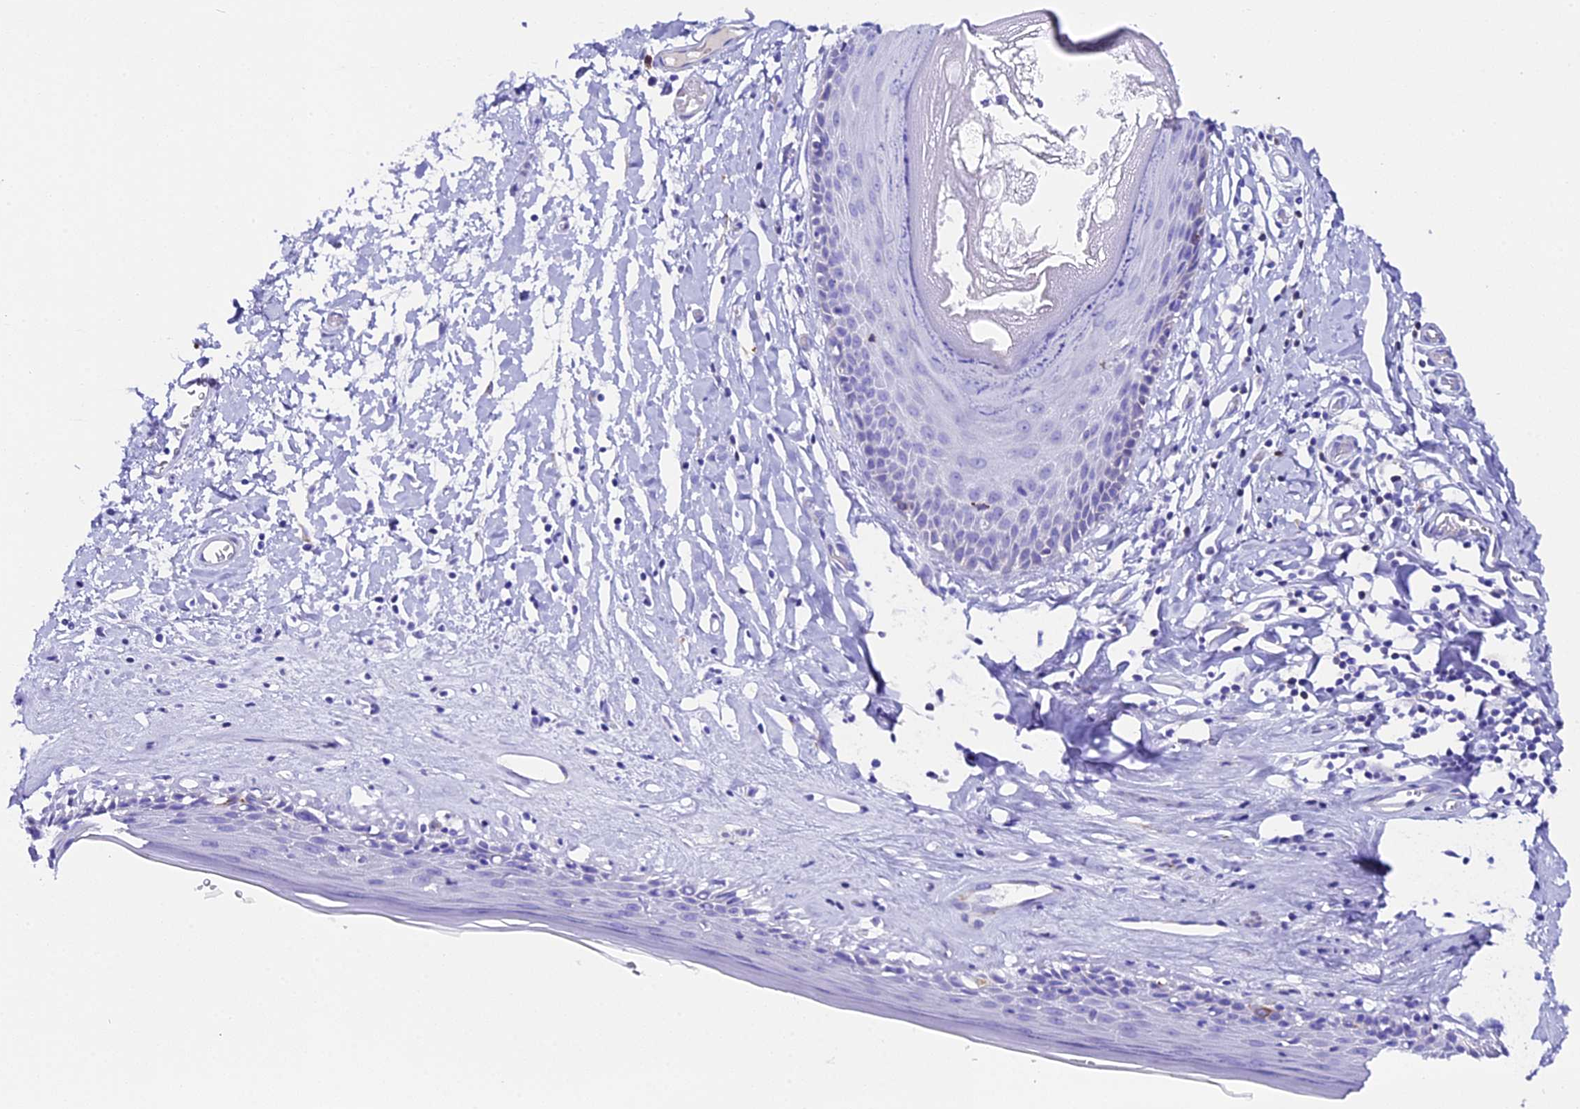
{"staining": {"intensity": "negative", "quantity": "none", "location": "none"}, "tissue": "skin", "cell_type": "Epidermal cells", "image_type": "normal", "snomed": [{"axis": "morphology", "description": "Normal tissue, NOS"}, {"axis": "topography", "description": "Adipose tissue"}, {"axis": "topography", "description": "Vascular tissue"}, {"axis": "topography", "description": "Vulva"}, {"axis": "topography", "description": "Peripheral nerve tissue"}], "caption": "Immunohistochemical staining of normal human skin demonstrates no significant expression in epidermal cells. (DAB immunohistochemistry visualized using brightfield microscopy, high magnification).", "gene": "FKBP11", "patient": {"sex": "female", "age": 86}}